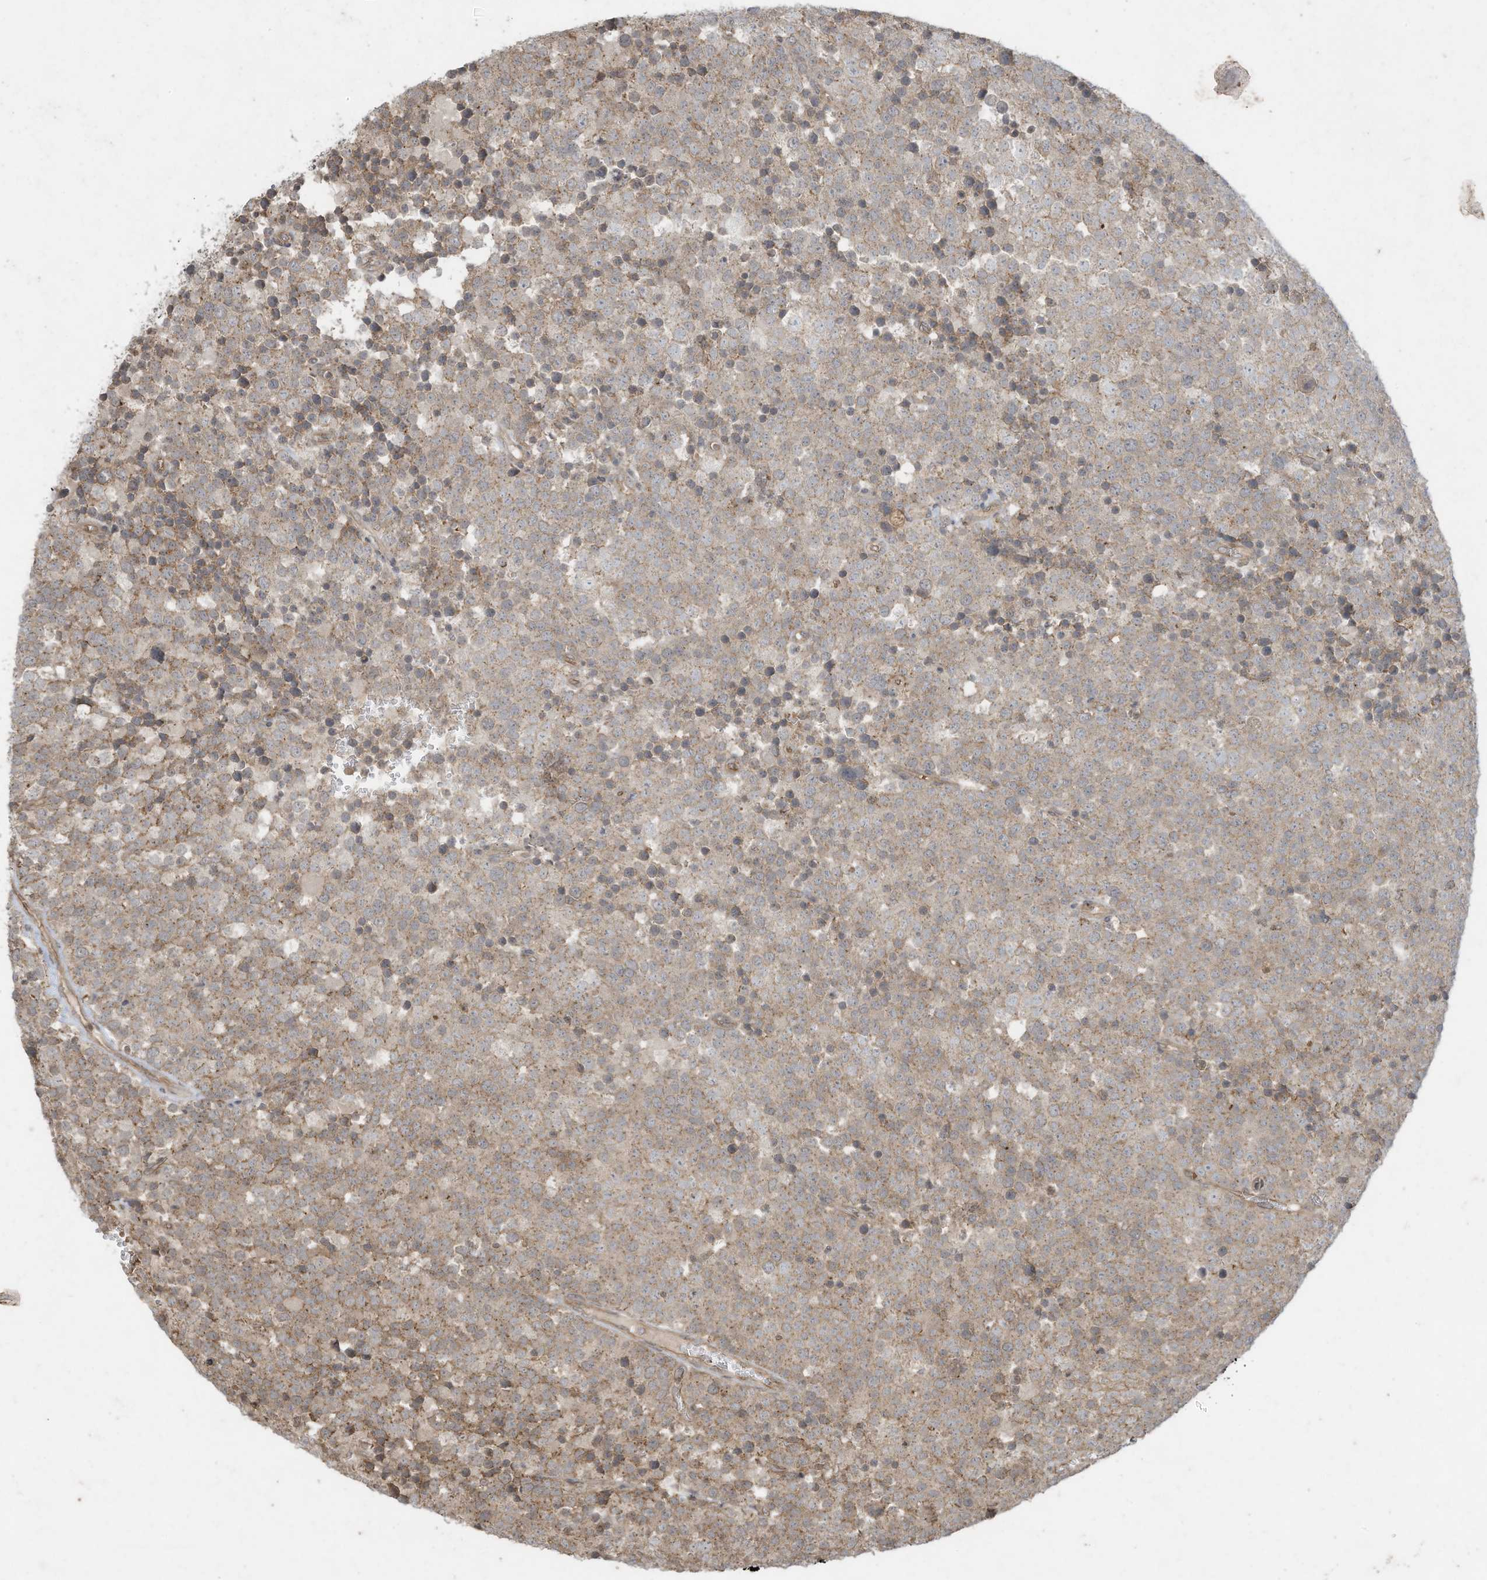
{"staining": {"intensity": "weak", "quantity": ">75%", "location": "cytoplasmic/membranous"}, "tissue": "testis cancer", "cell_type": "Tumor cells", "image_type": "cancer", "snomed": [{"axis": "morphology", "description": "Seminoma, NOS"}, {"axis": "topography", "description": "Testis"}], "caption": "Brown immunohistochemical staining in human testis cancer displays weak cytoplasmic/membranous expression in about >75% of tumor cells.", "gene": "MATN2", "patient": {"sex": "male", "age": 71}}